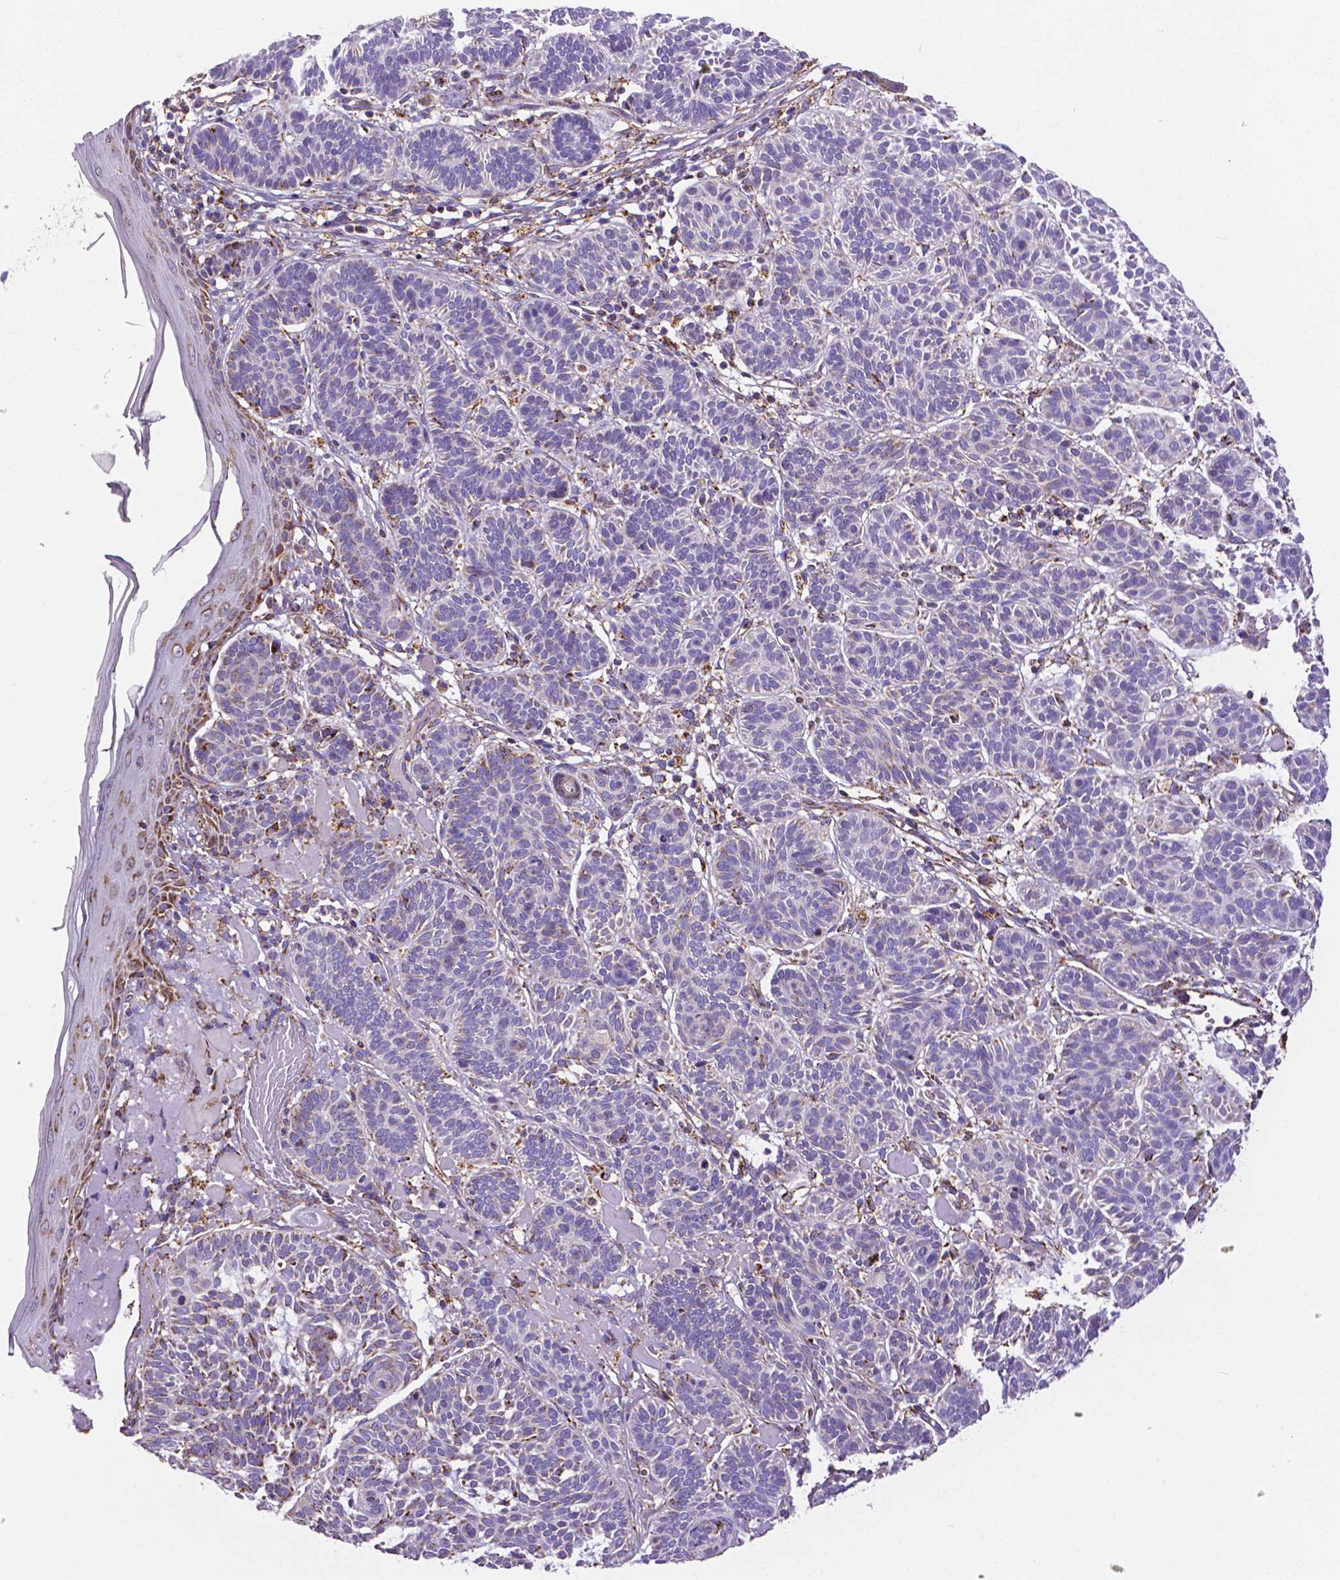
{"staining": {"intensity": "negative", "quantity": "none", "location": "none"}, "tissue": "skin cancer", "cell_type": "Tumor cells", "image_type": "cancer", "snomed": [{"axis": "morphology", "description": "Basal cell carcinoma"}, {"axis": "topography", "description": "Skin"}], "caption": "Immunohistochemistry (IHC) of human skin cancer (basal cell carcinoma) shows no positivity in tumor cells.", "gene": "MACC1", "patient": {"sex": "male", "age": 85}}